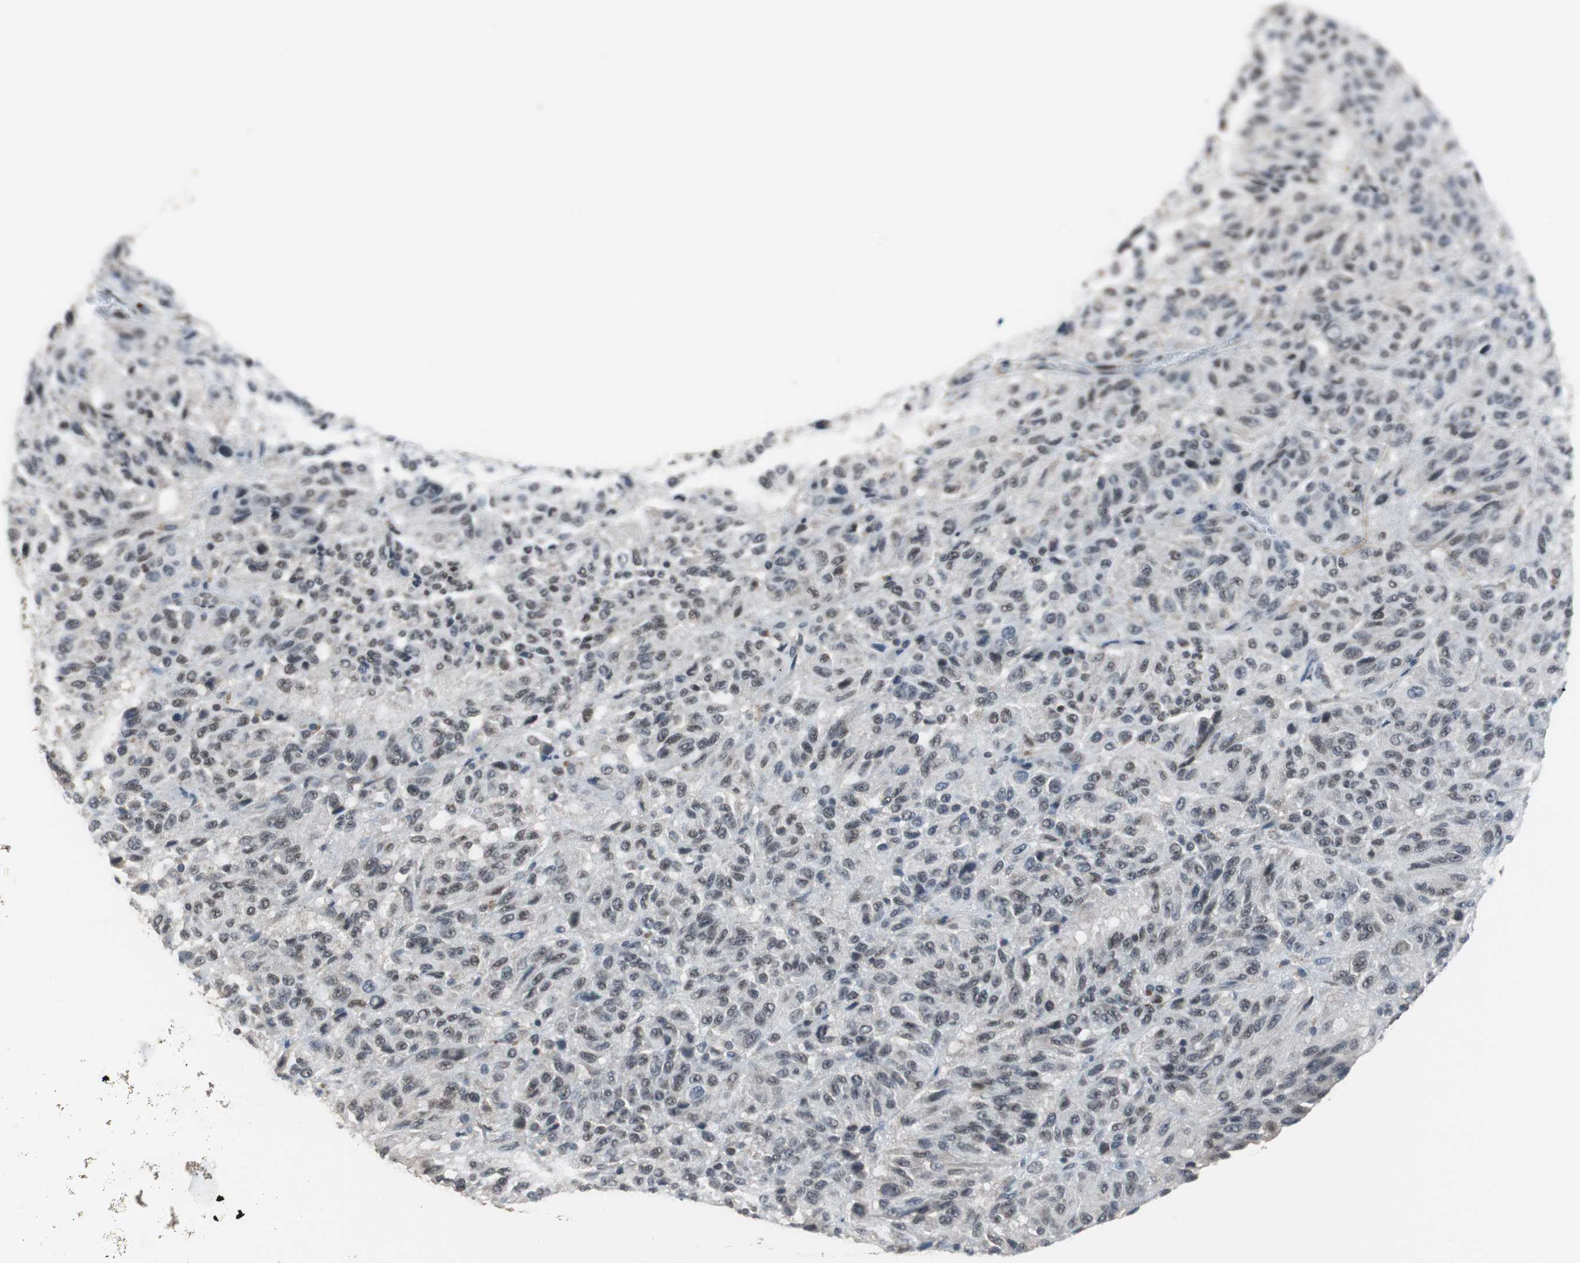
{"staining": {"intensity": "weak", "quantity": ">75%", "location": "nuclear"}, "tissue": "melanoma", "cell_type": "Tumor cells", "image_type": "cancer", "snomed": [{"axis": "morphology", "description": "Malignant melanoma, Metastatic site"}, {"axis": "topography", "description": "Lung"}], "caption": "Protein staining by immunohistochemistry (IHC) displays weak nuclear positivity in approximately >75% of tumor cells in melanoma.", "gene": "ZHX2", "patient": {"sex": "male", "age": 64}}